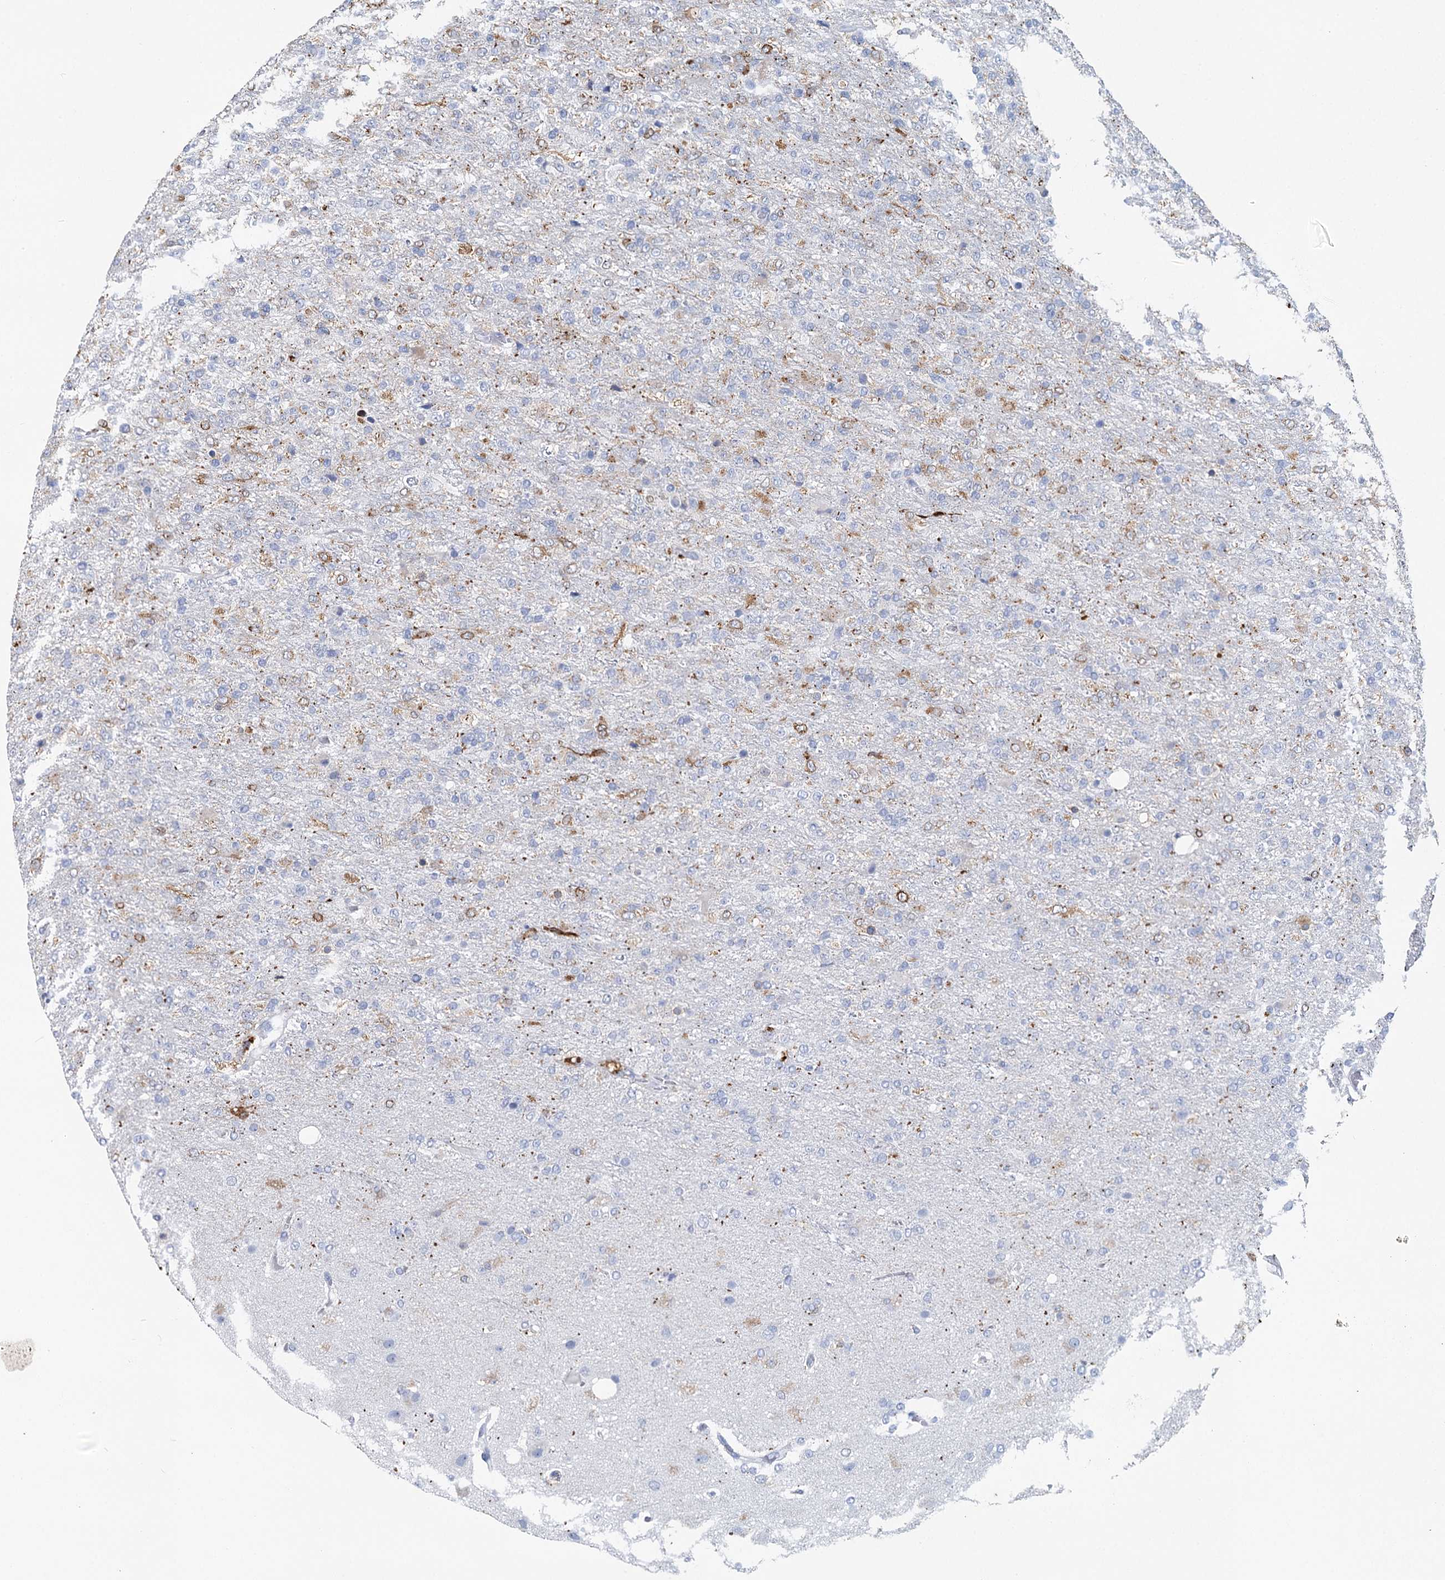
{"staining": {"intensity": "negative", "quantity": "none", "location": "none"}, "tissue": "glioma", "cell_type": "Tumor cells", "image_type": "cancer", "snomed": [{"axis": "morphology", "description": "Glioma, malignant, High grade"}, {"axis": "topography", "description": "Brain"}], "caption": "Immunohistochemical staining of human high-grade glioma (malignant) reveals no significant positivity in tumor cells.", "gene": "METTL7B", "patient": {"sex": "female", "age": 74}}